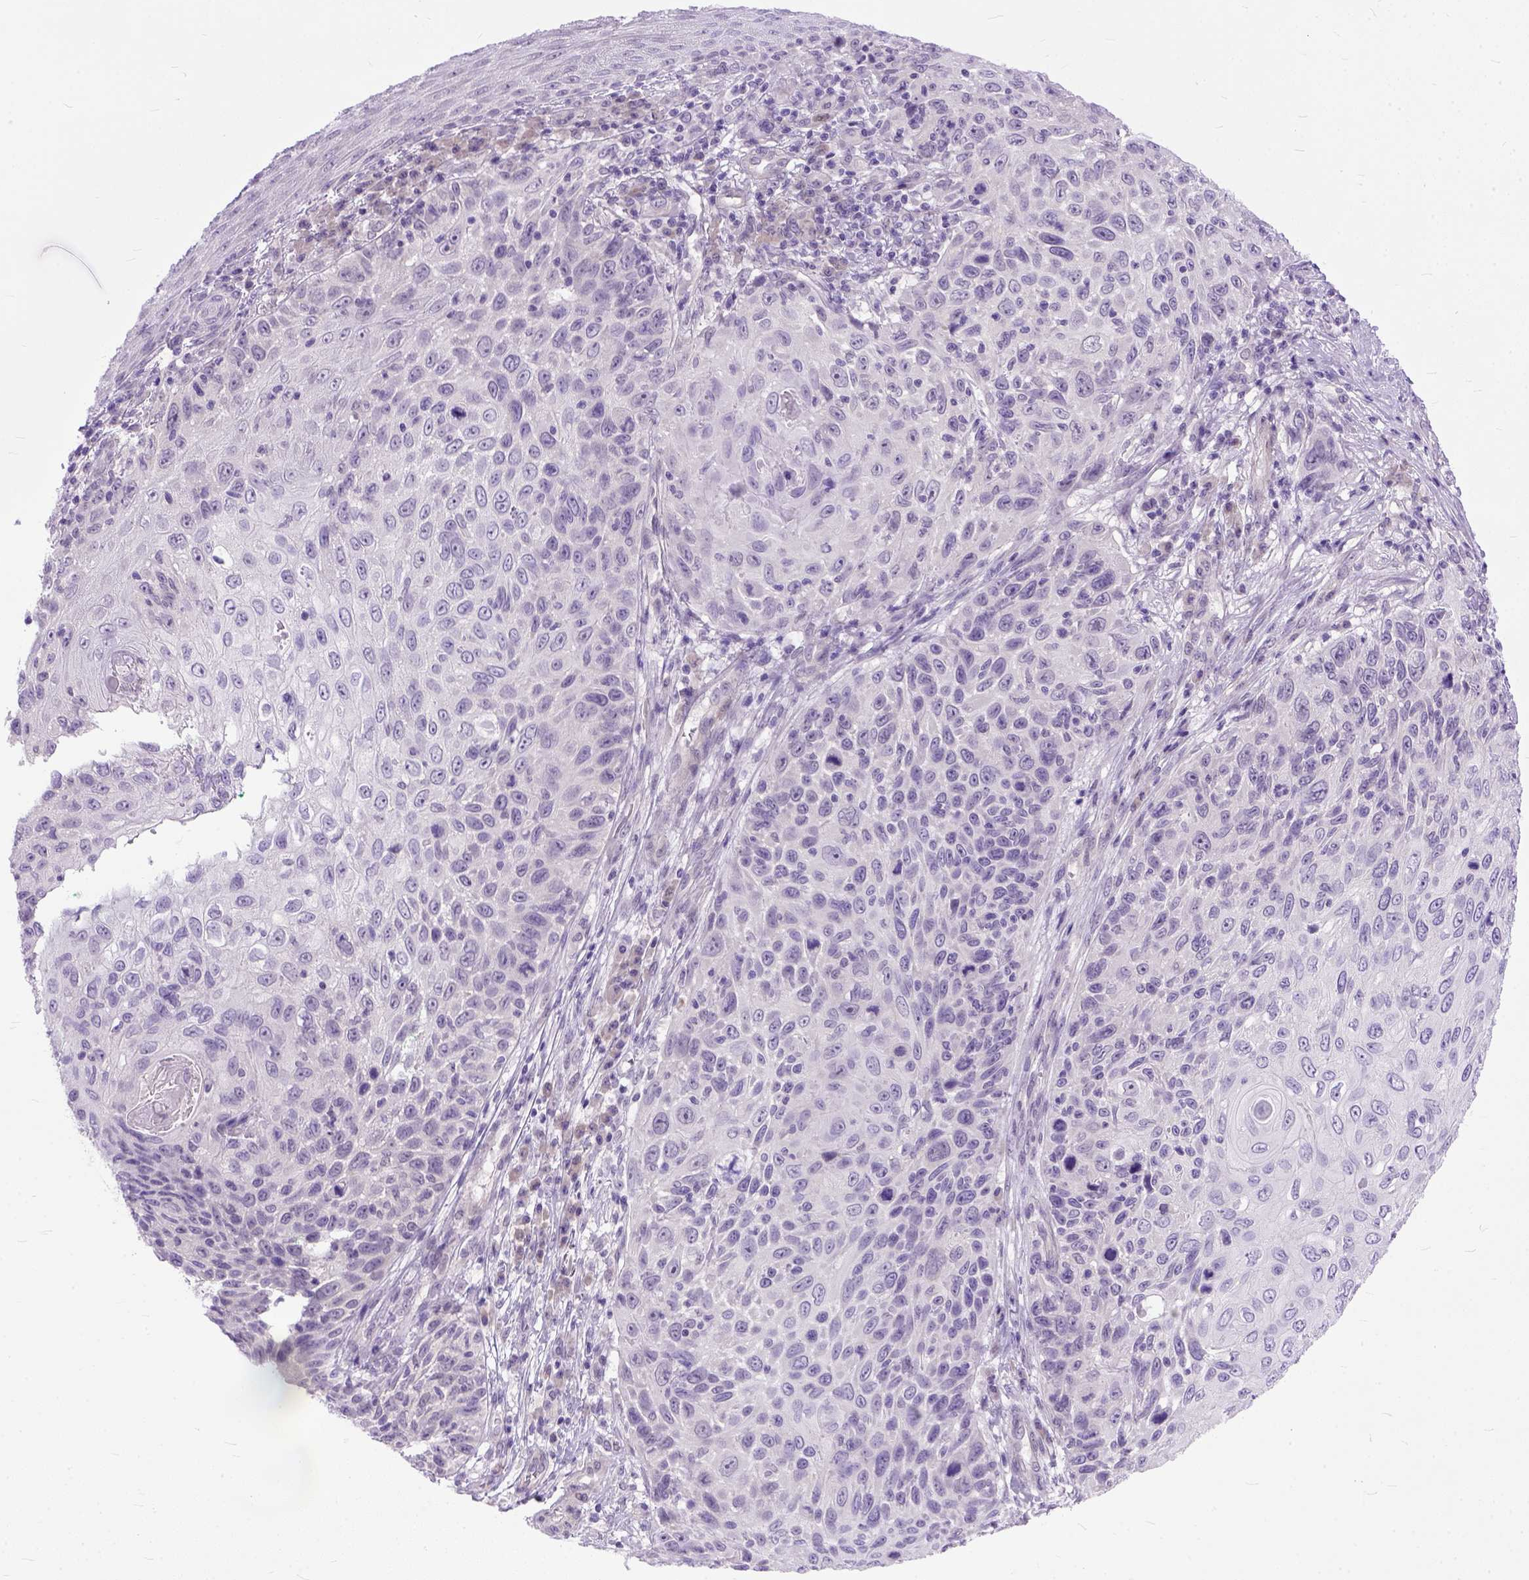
{"staining": {"intensity": "negative", "quantity": "none", "location": "none"}, "tissue": "skin cancer", "cell_type": "Tumor cells", "image_type": "cancer", "snomed": [{"axis": "morphology", "description": "Squamous cell carcinoma, NOS"}, {"axis": "topography", "description": "Skin"}], "caption": "Protein analysis of skin squamous cell carcinoma displays no significant positivity in tumor cells.", "gene": "TCEAL7", "patient": {"sex": "male", "age": 92}}